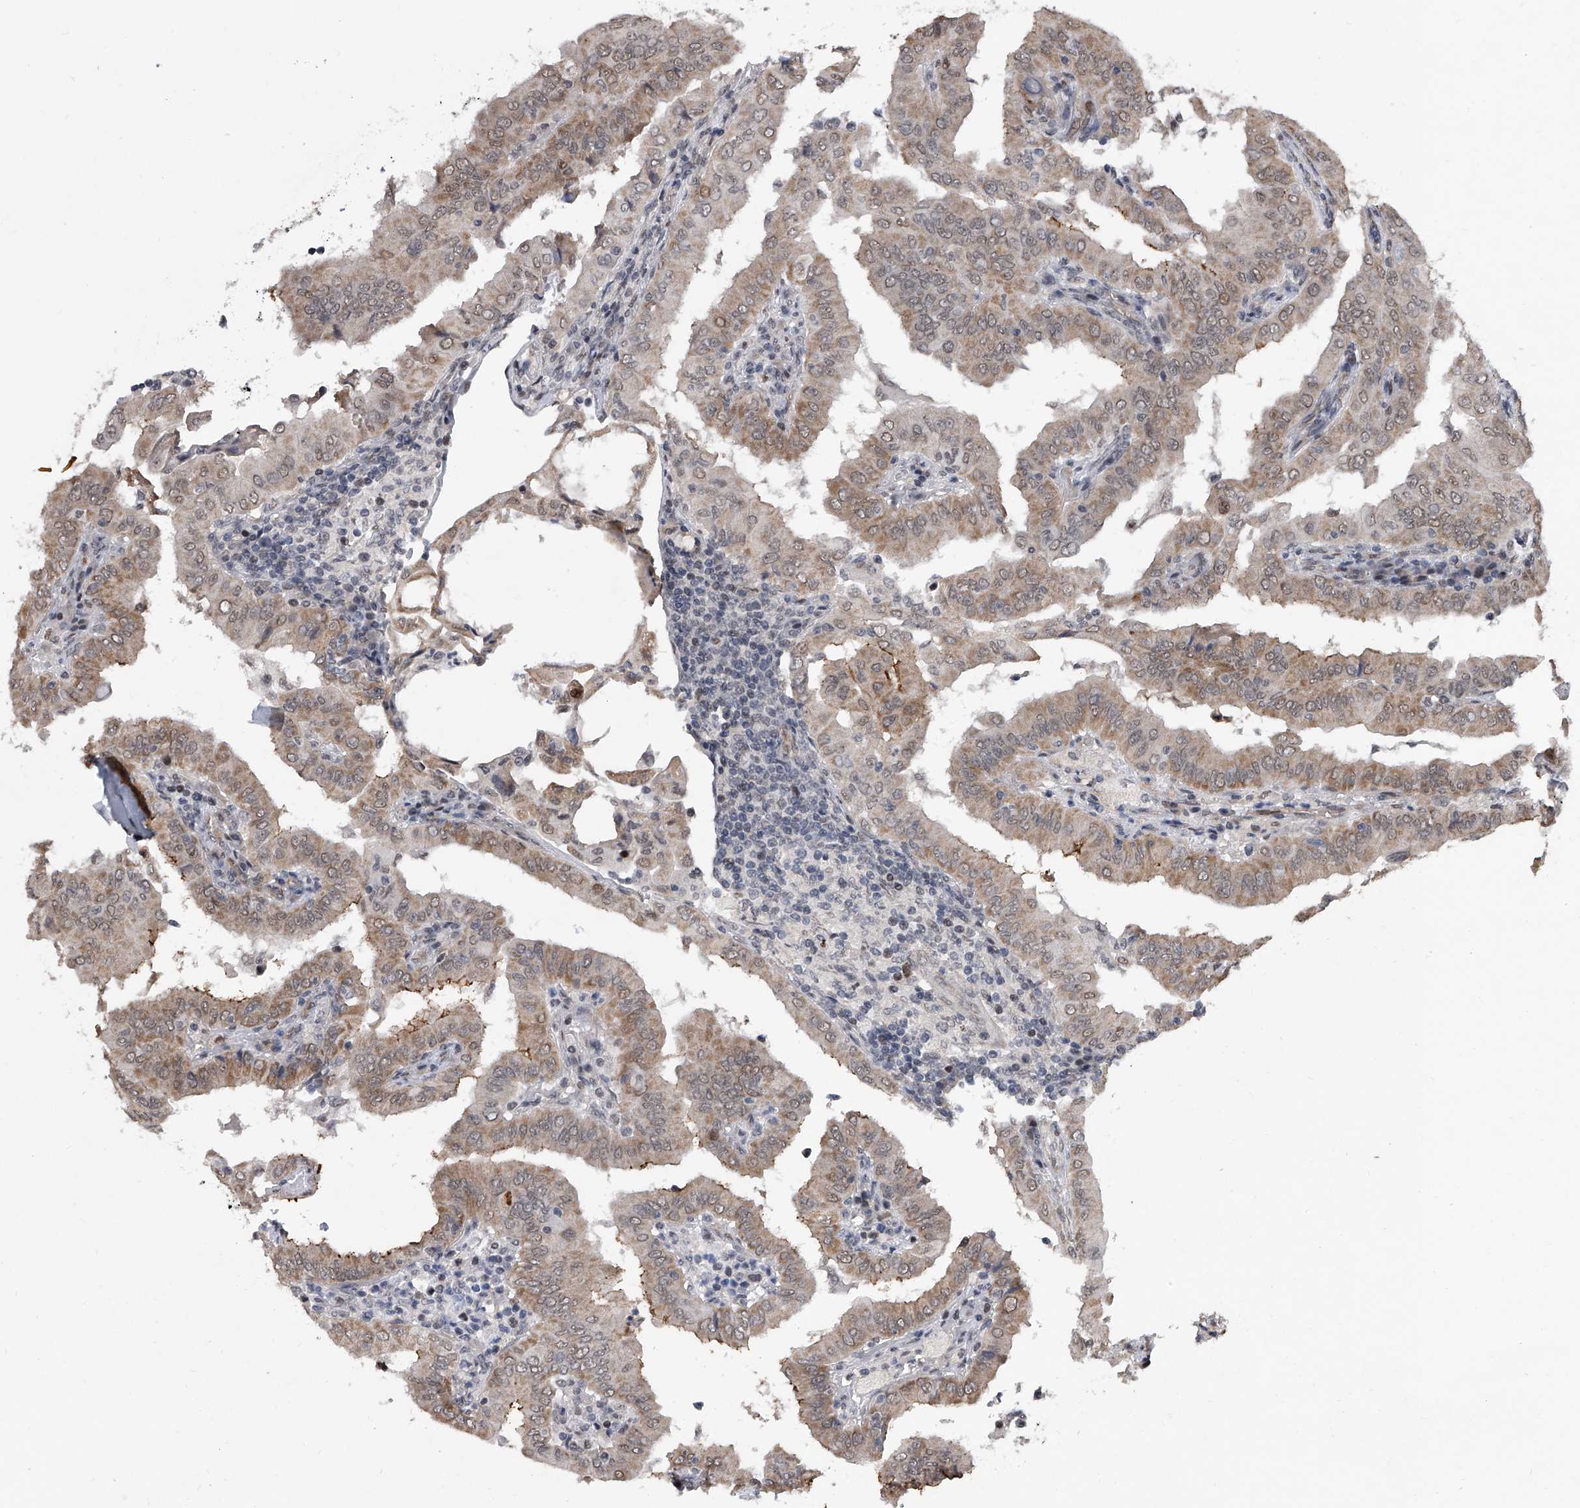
{"staining": {"intensity": "moderate", "quantity": "25%-75%", "location": "cytoplasmic/membranous"}, "tissue": "thyroid cancer", "cell_type": "Tumor cells", "image_type": "cancer", "snomed": [{"axis": "morphology", "description": "Papillary adenocarcinoma, NOS"}, {"axis": "topography", "description": "Thyroid gland"}], "caption": "A micrograph showing moderate cytoplasmic/membranous expression in approximately 25%-75% of tumor cells in thyroid cancer, as visualized by brown immunohistochemical staining.", "gene": "ZNF426", "patient": {"sex": "male", "age": 33}}